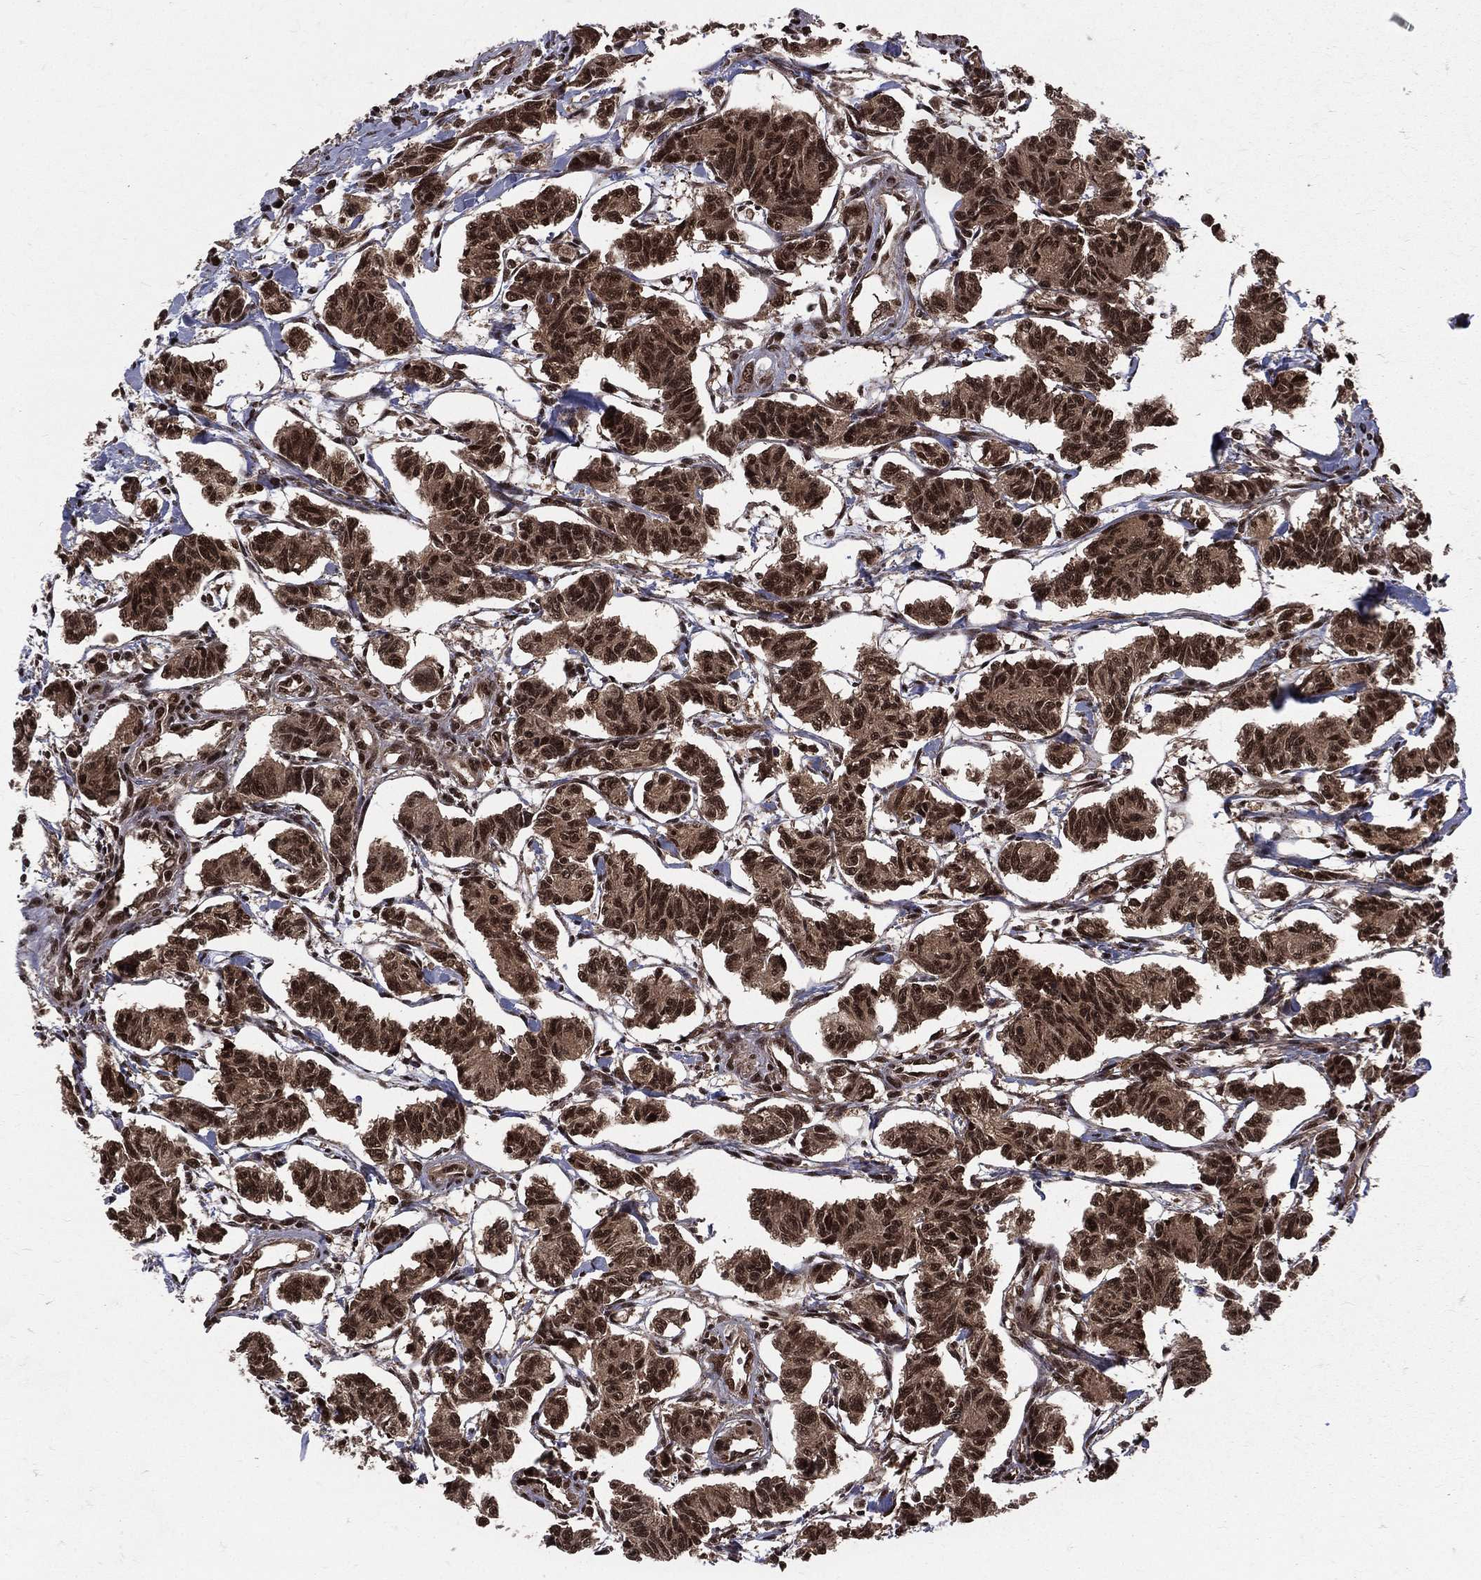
{"staining": {"intensity": "strong", "quantity": ">75%", "location": "cytoplasmic/membranous,nuclear"}, "tissue": "carcinoid", "cell_type": "Tumor cells", "image_type": "cancer", "snomed": [{"axis": "morphology", "description": "Carcinoid, malignant, NOS"}, {"axis": "topography", "description": "Kidney"}], "caption": "Tumor cells exhibit high levels of strong cytoplasmic/membranous and nuclear expression in approximately >75% of cells in carcinoid (malignant).", "gene": "COPS4", "patient": {"sex": "female", "age": 41}}